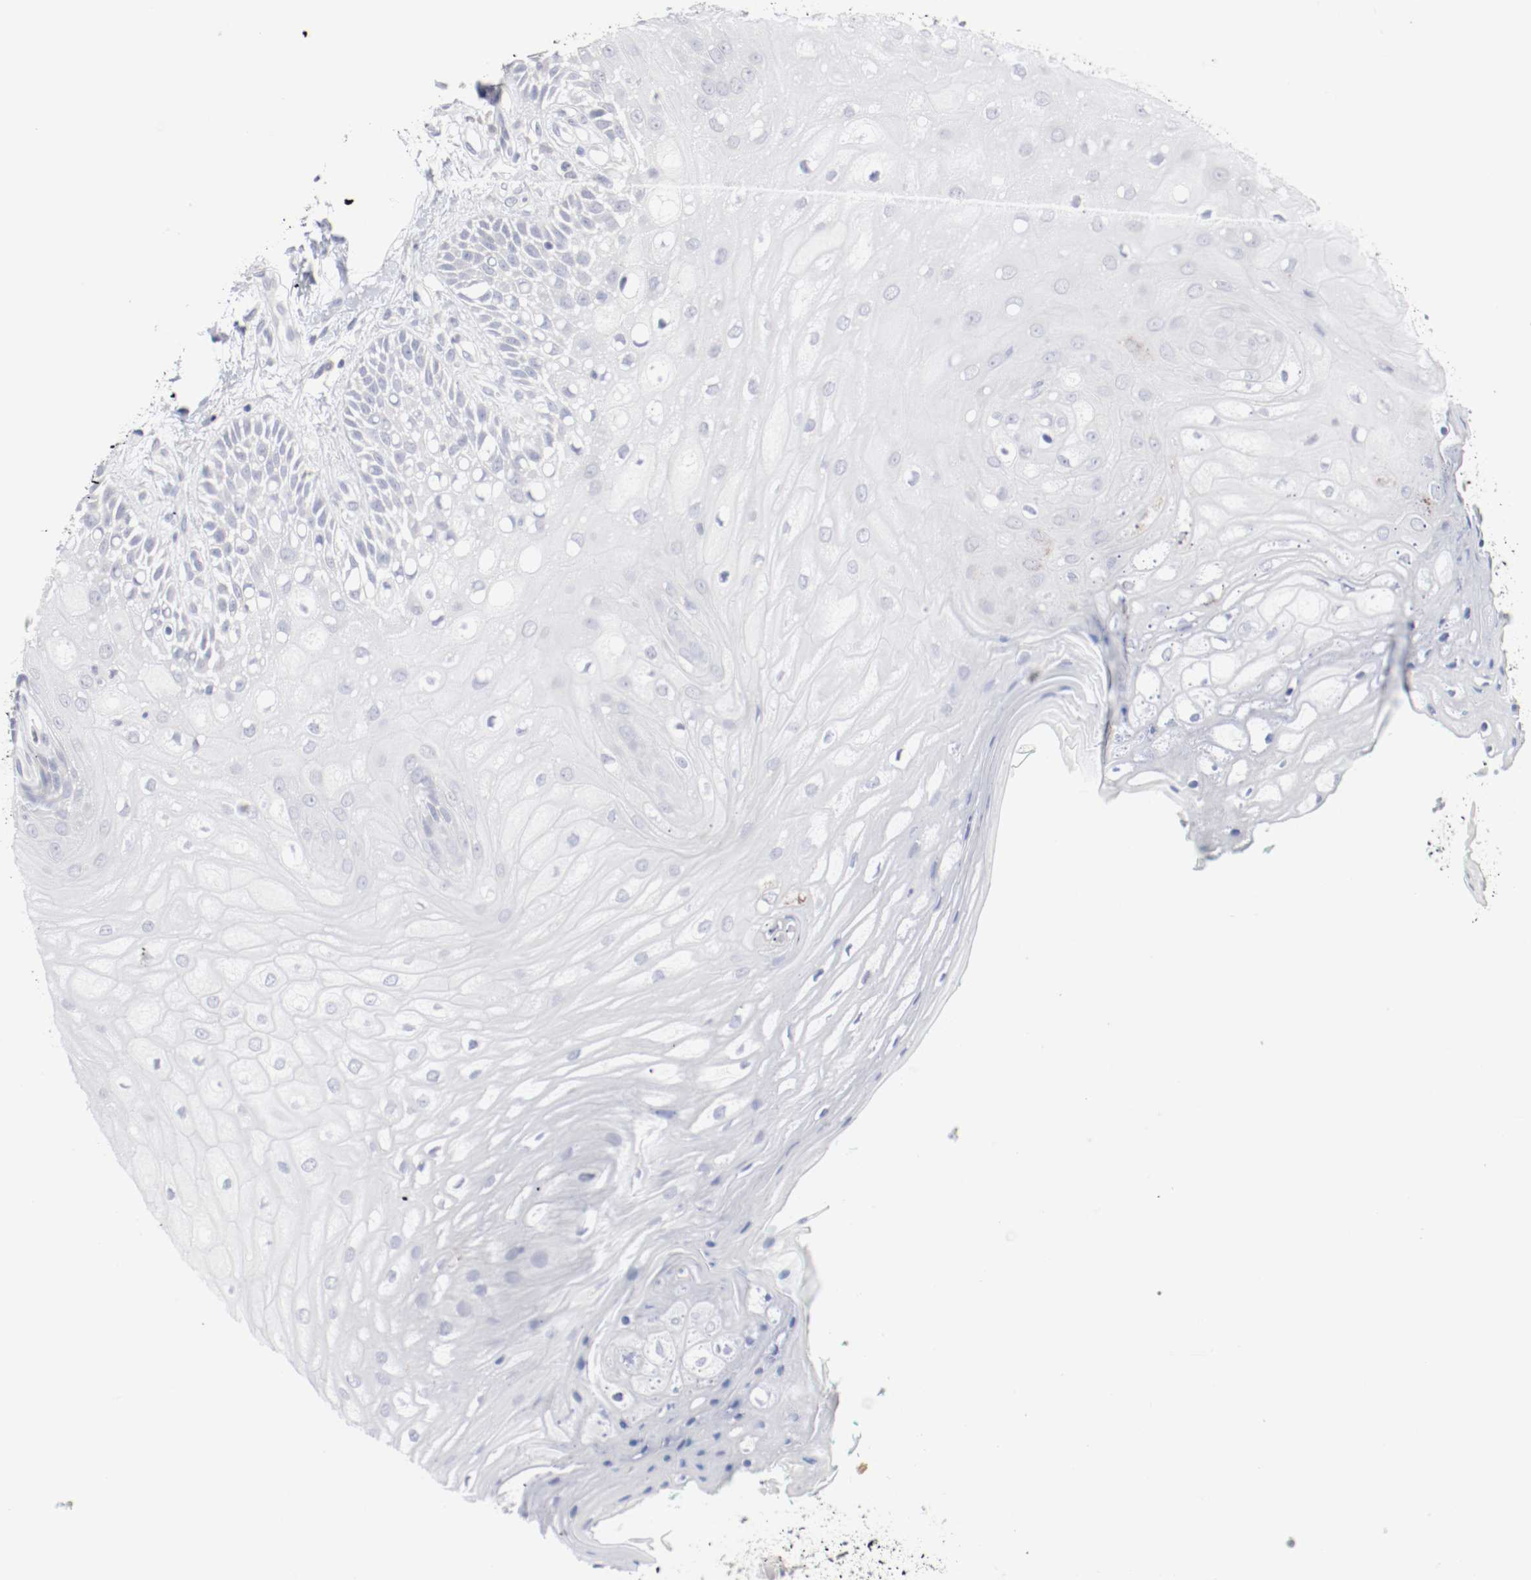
{"staining": {"intensity": "negative", "quantity": "none", "location": "none"}, "tissue": "oral mucosa", "cell_type": "Squamous epithelial cells", "image_type": "normal", "snomed": [{"axis": "morphology", "description": "Normal tissue, NOS"}, {"axis": "morphology", "description": "Squamous cell carcinoma, NOS"}, {"axis": "topography", "description": "Skeletal muscle"}, {"axis": "topography", "description": "Oral tissue"}, {"axis": "topography", "description": "Head-Neck"}], "caption": "A high-resolution micrograph shows IHC staining of unremarkable oral mucosa, which shows no significant positivity in squamous epithelial cells. (IHC, brightfield microscopy, high magnification).", "gene": "ITGAX", "patient": {"sex": "female", "age": 84}}